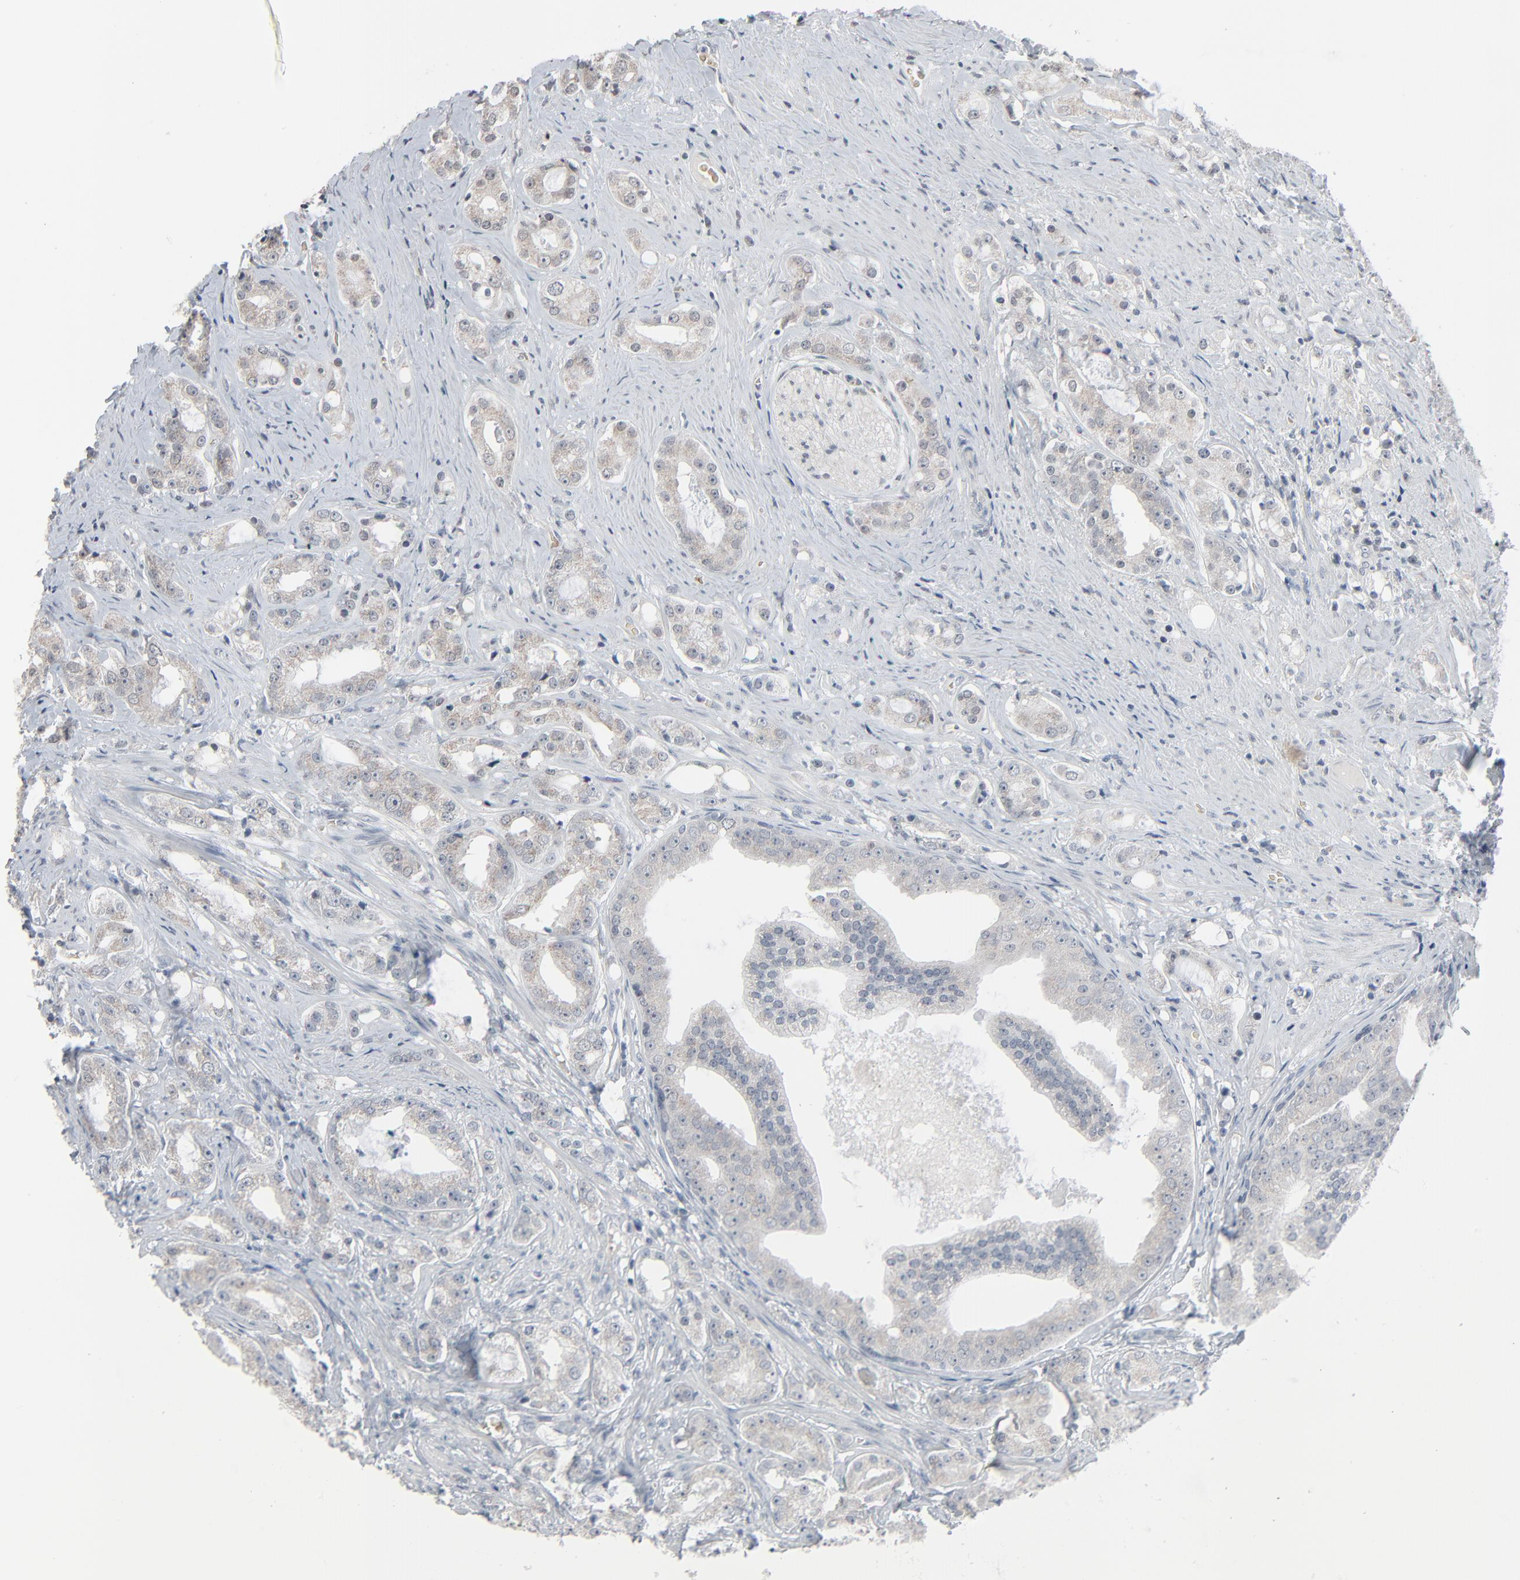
{"staining": {"intensity": "weak", "quantity": ">75%", "location": "cytoplasmic/membranous"}, "tissue": "prostate cancer", "cell_type": "Tumor cells", "image_type": "cancer", "snomed": [{"axis": "morphology", "description": "Adenocarcinoma, High grade"}, {"axis": "topography", "description": "Prostate"}], "caption": "Prostate adenocarcinoma (high-grade) stained with a brown dye exhibits weak cytoplasmic/membranous positive expression in about >75% of tumor cells.", "gene": "SAGE1", "patient": {"sex": "male", "age": 68}}